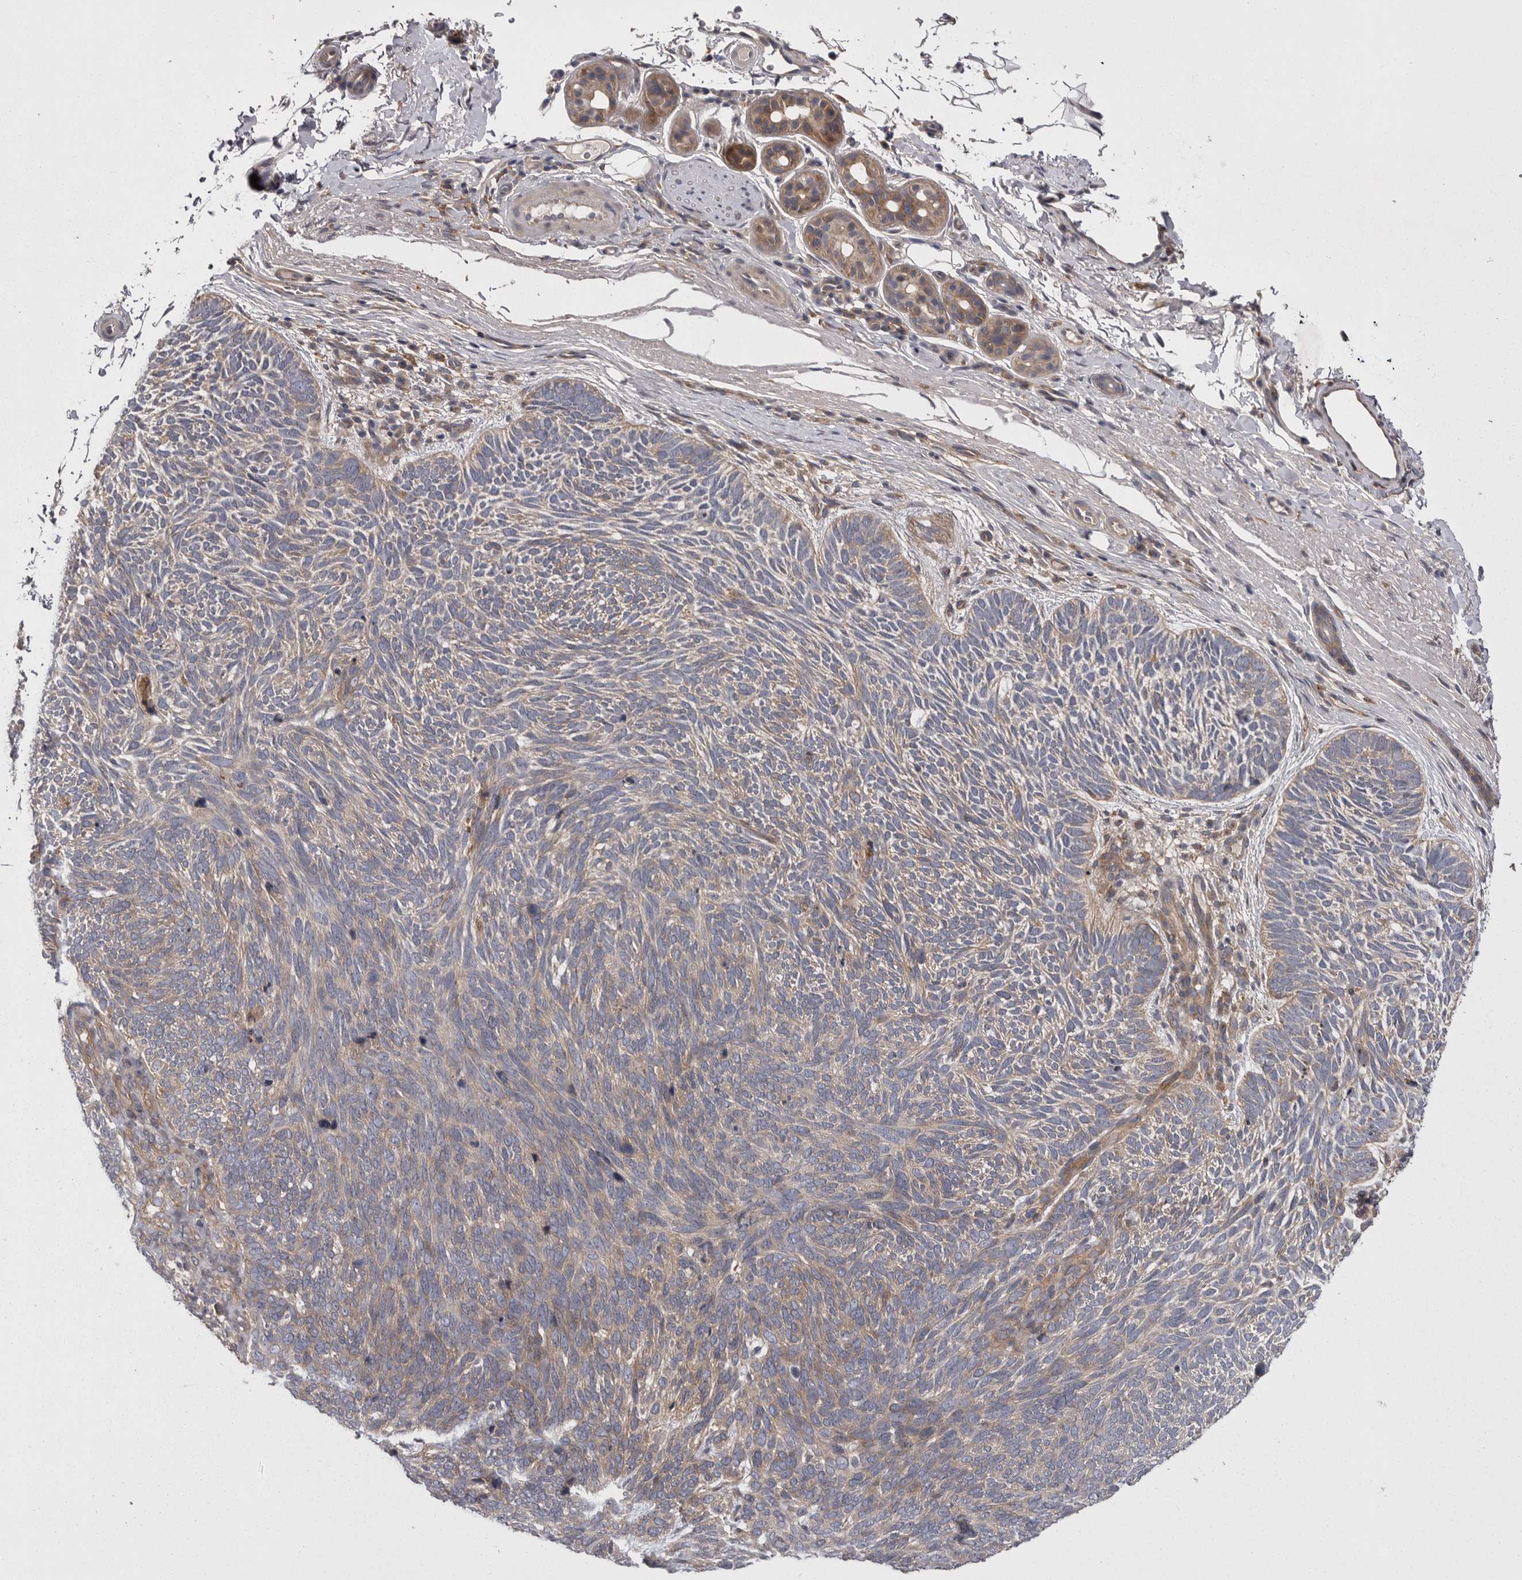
{"staining": {"intensity": "weak", "quantity": "<25%", "location": "cytoplasmic/membranous"}, "tissue": "skin cancer", "cell_type": "Tumor cells", "image_type": "cancer", "snomed": [{"axis": "morphology", "description": "Basal cell carcinoma"}, {"axis": "topography", "description": "Skin"}], "caption": "The histopathology image displays no significant staining in tumor cells of skin cancer.", "gene": "OSBPL9", "patient": {"sex": "female", "age": 85}}